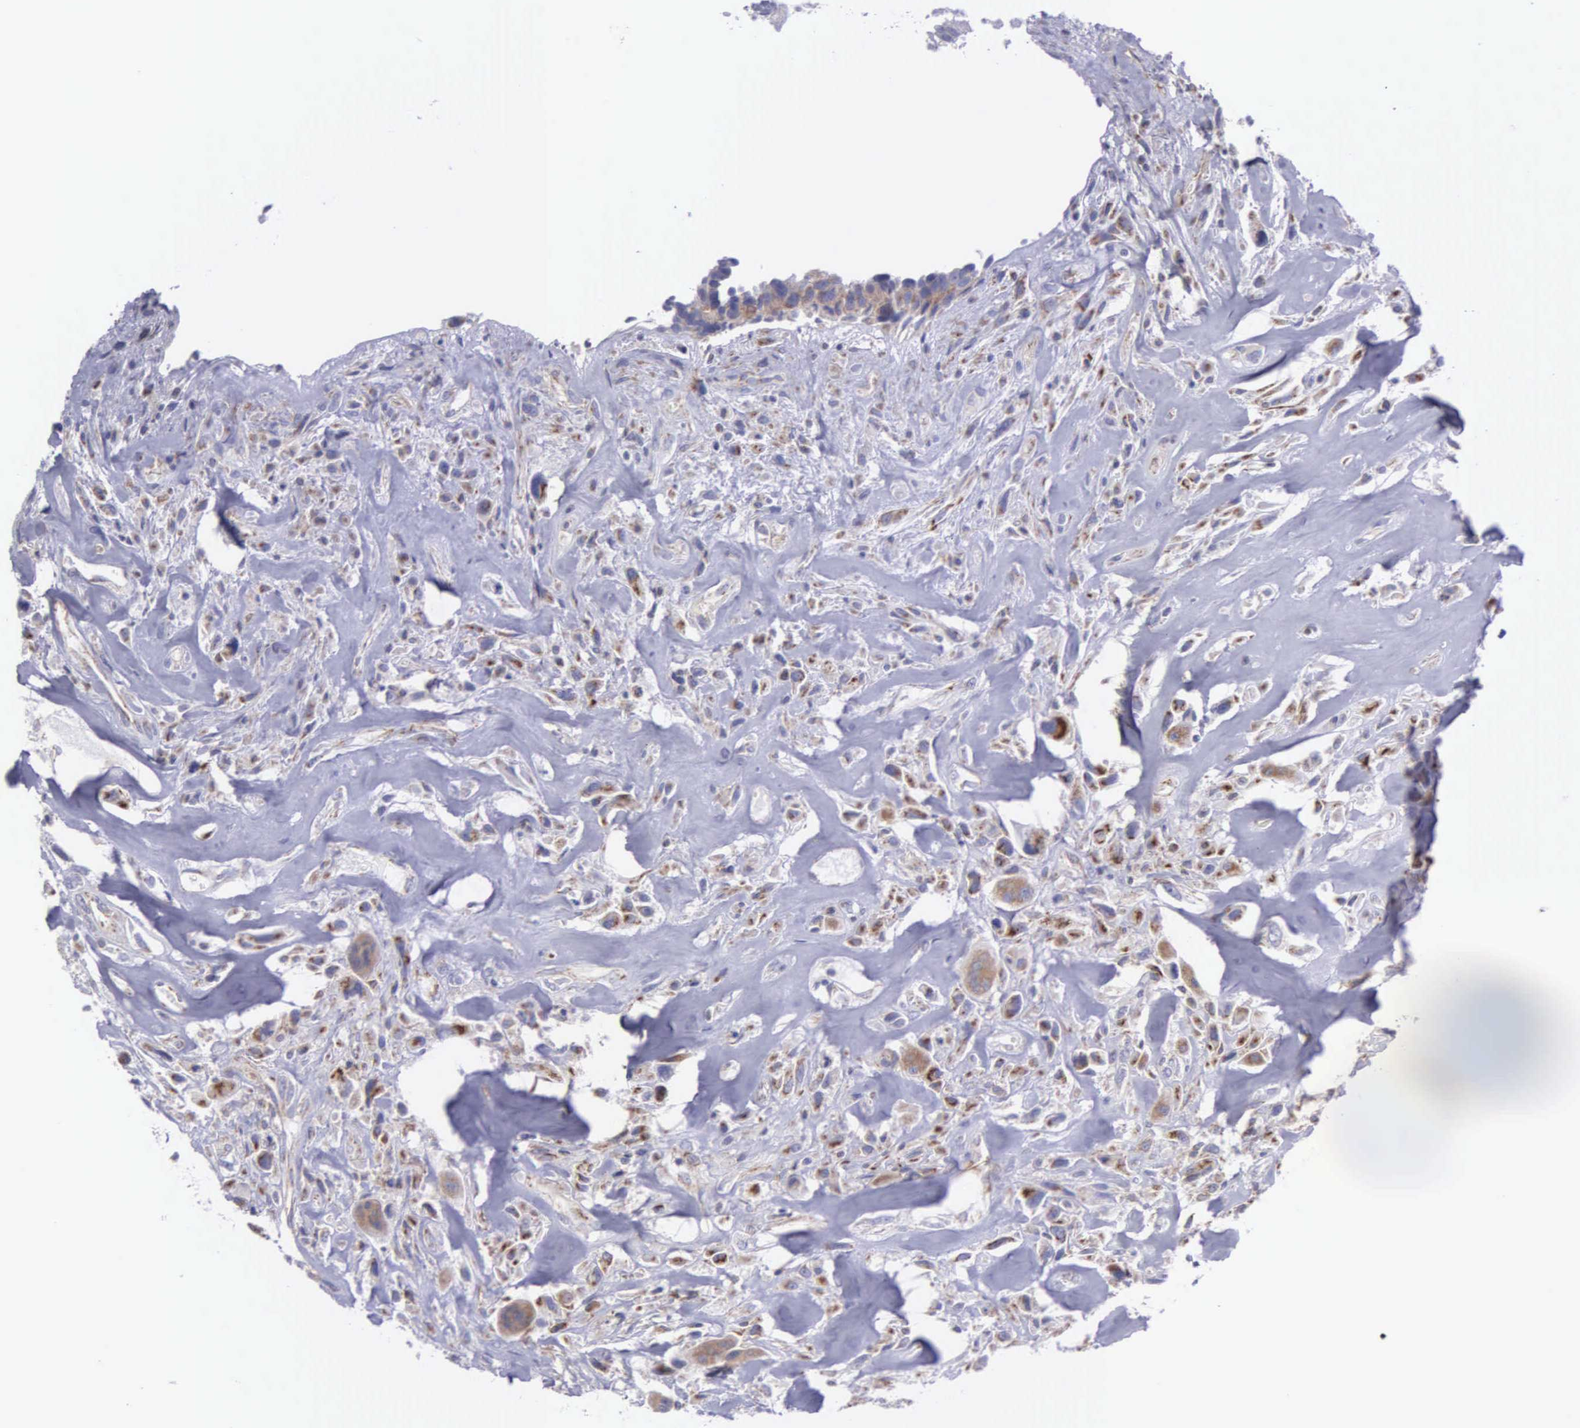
{"staining": {"intensity": "moderate", "quantity": "25%-75%", "location": "cytoplasmic/membranous"}, "tissue": "breast cancer", "cell_type": "Tumor cells", "image_type": "cancer", "snomed": [{"axis": "morphology", "description": "Neoplasm, malignant, NOS"}, {"axis": "topography", "description": "Breast"}], "caption": "Brown immunohistochemical staining in breast cancer (neoplasm (malignant)) shows moderate cytoplasmic/membranous expression in about 25%-75% of tumor cells. (DAB (3,3'-diaminobenzidine) IHC with brightfield microscopy, high magnification).", "gene": "SYNJ2BP", "patient": {"sex": "female", "age": 50}}